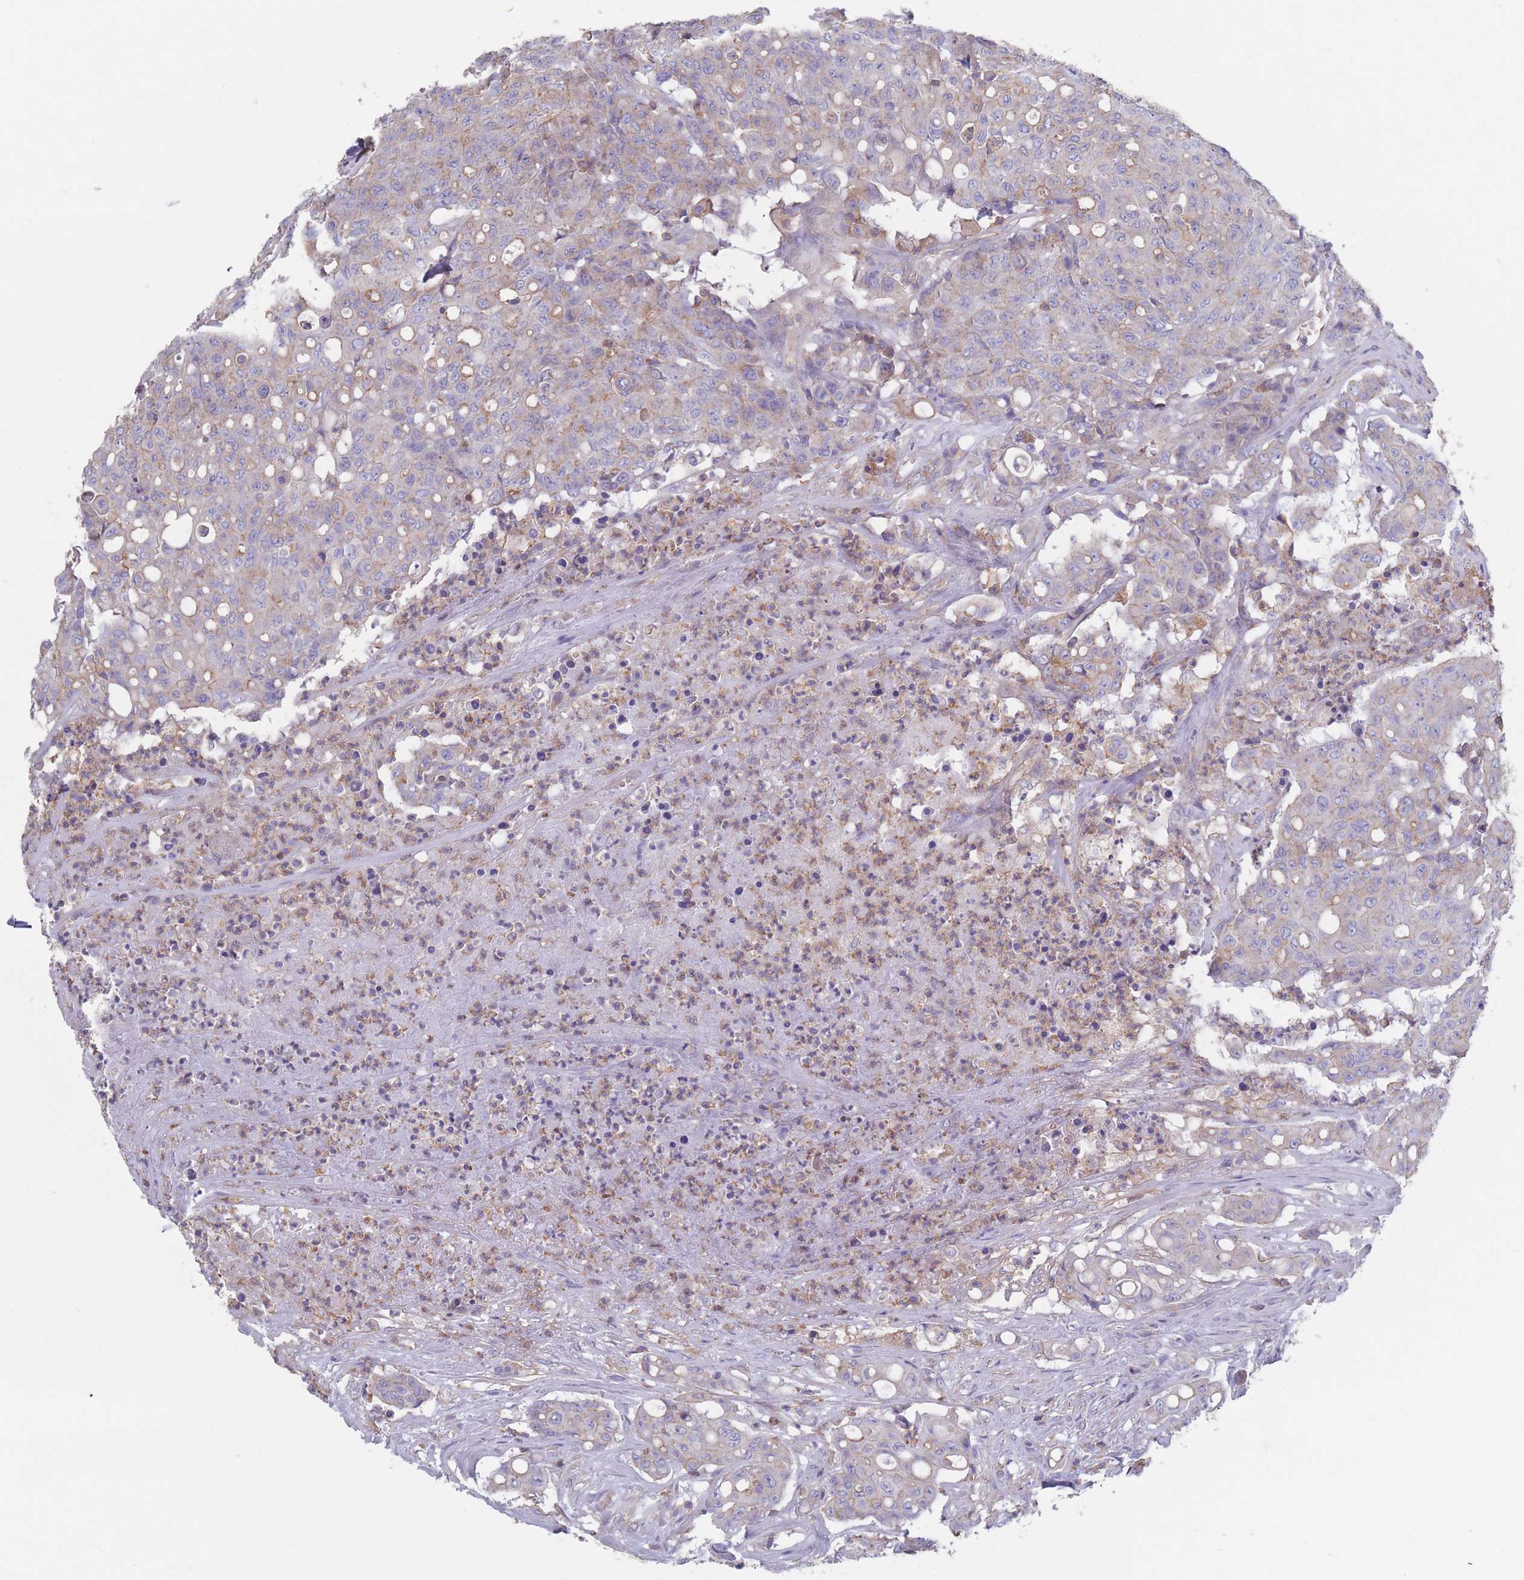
{"staining": {"intensity": "weak", "quantity": "<25%", "location": "cytoplasmic/membranous"}, "tissue": "colorectal cancer", "cell_type": "Tumor cells", "image_type": "cancer", "snomed": [{"axis": "morphology", "description": "Adenocarcinoma, NOS"}, {"axis": "topography", "description": "Colon"}], "caption": "Immunohistochemistry micrograph of human colorectal cancer stained for a protein (brown), which reveals no positivity in tumor cells.", "gene": "ADH1A", "patient": {"sex": "male", "age": 51}}